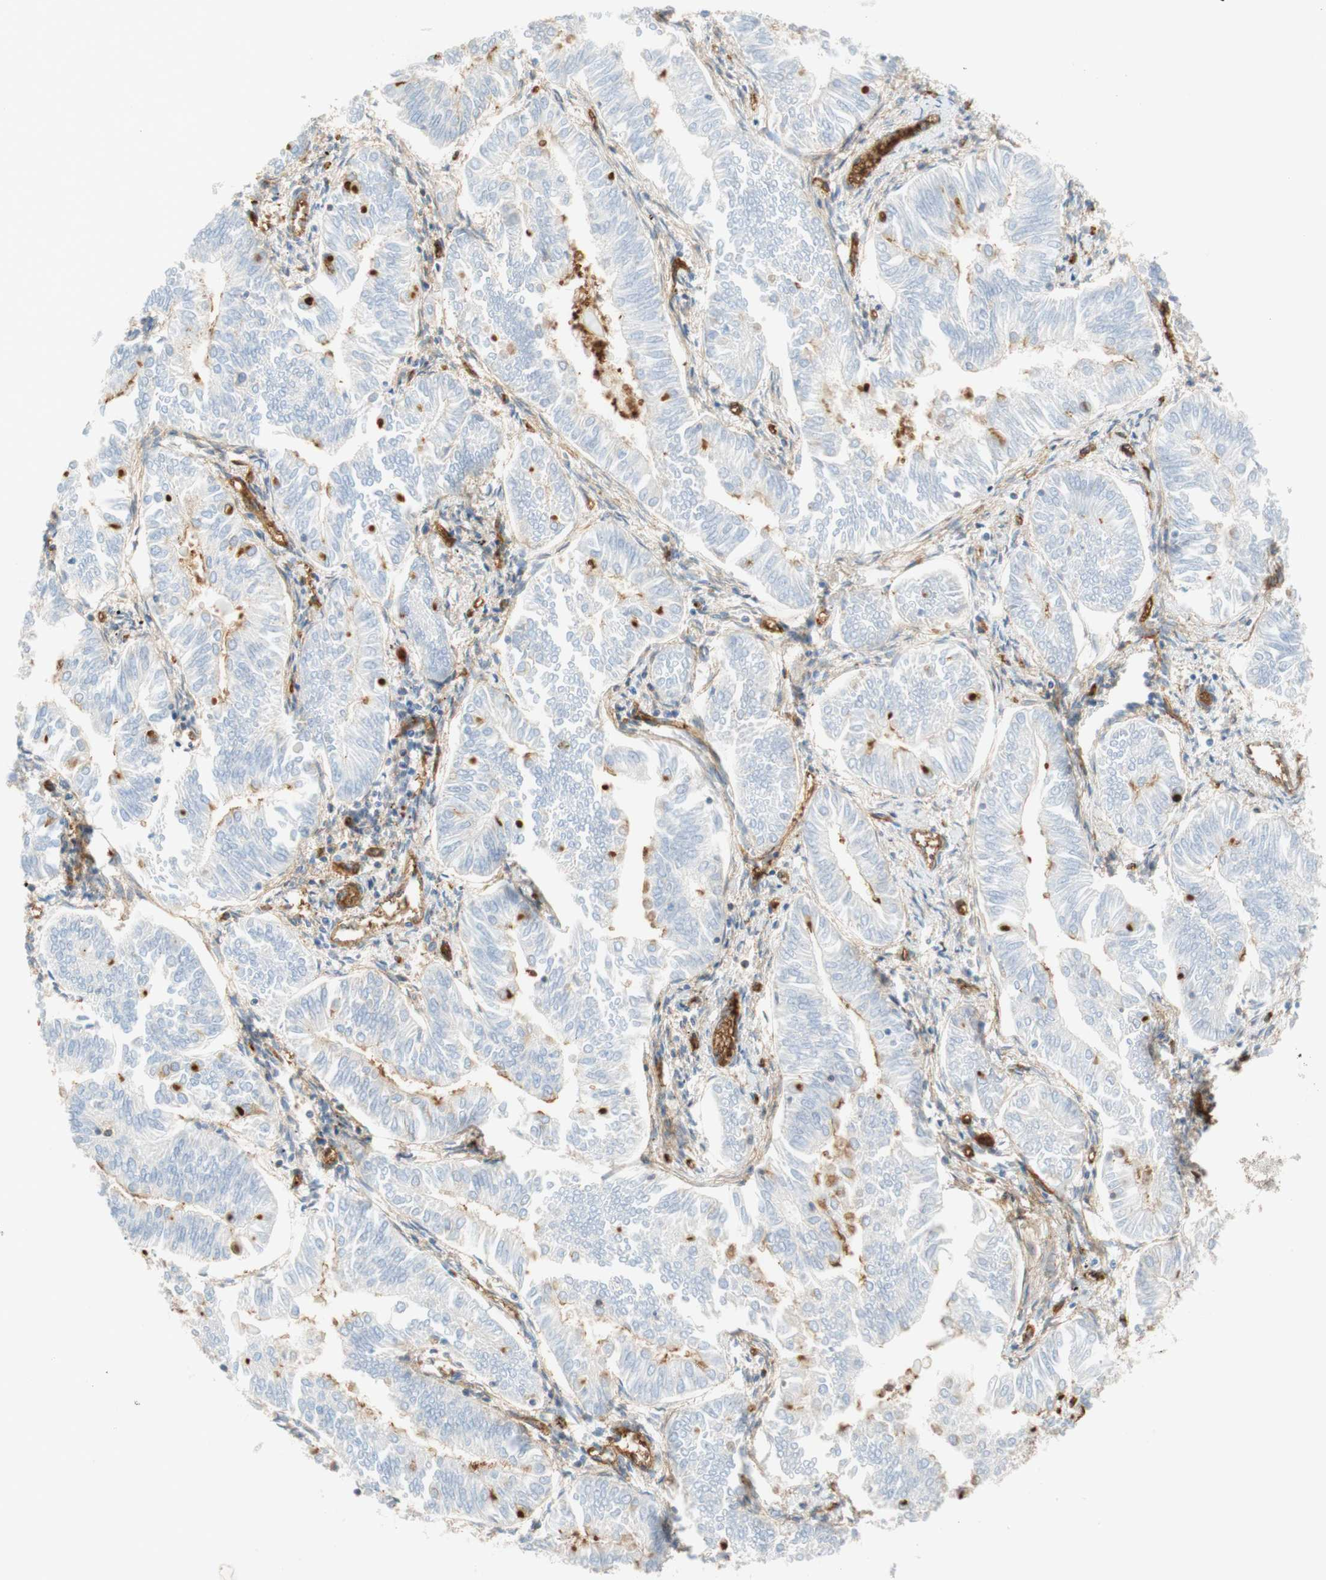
{"staining": {"intensity": "moderate", "quantity": "<25%", "location": "cytoplasmic/membranous"}, "tissue": "endometrial cancer", "cell_type": "Tumor cells", "image_type": "cancer", "snomed": [{"axis": "morphology", "description": "Adenocarcinoma, NOS"}, {"axis": "topography", "description": "Endometrium"}], "caption": "Endometrial cancer stained with a protein marker demonstrates moderate staining in tumor cells.", "gene": "STOM", "patient": {"sex": "female", "age": 53}}